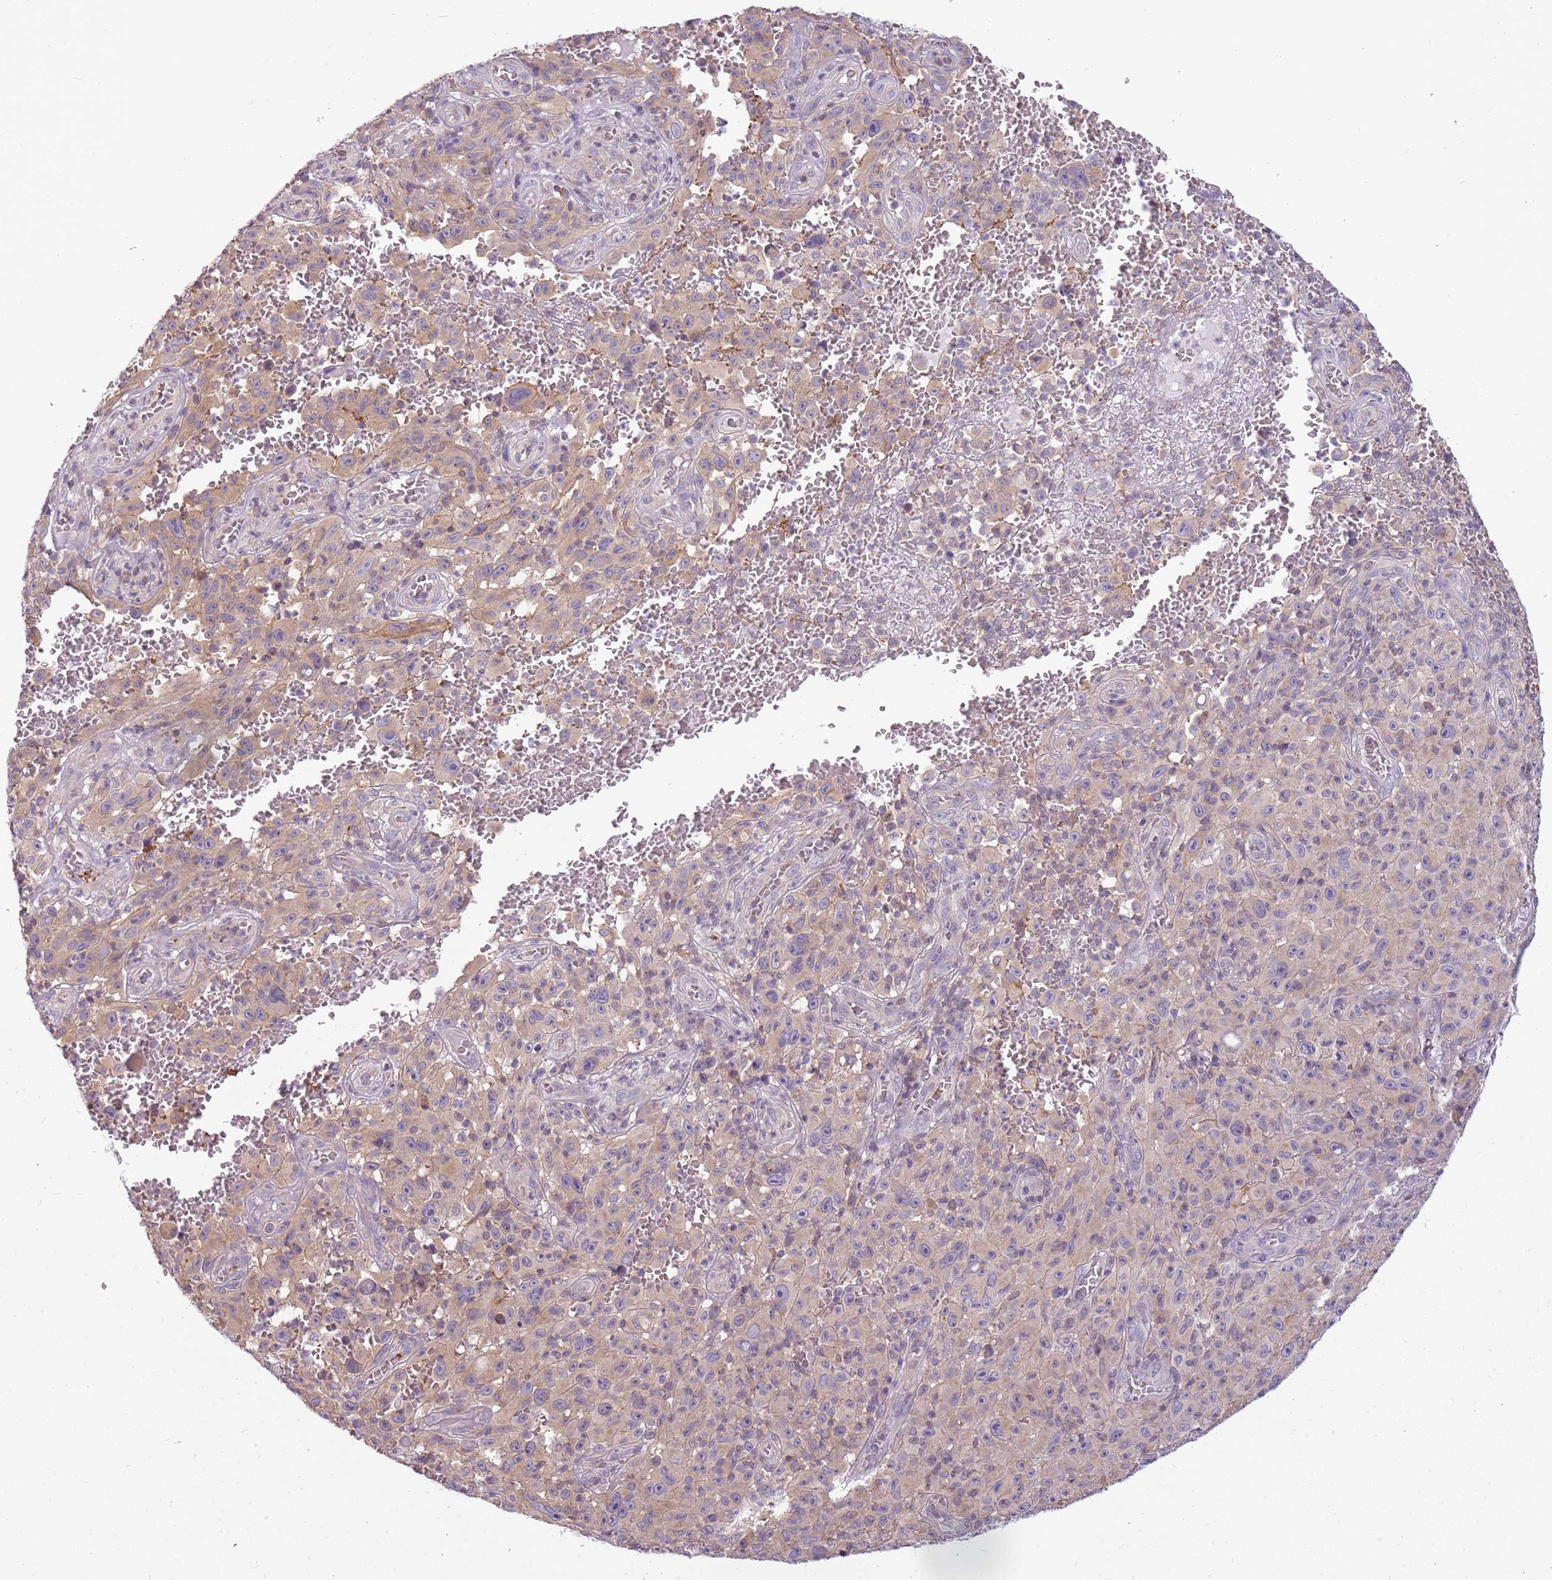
{"staining": {"intensity": "weak", "quantity": ">75%", "location": "cytoplasmic/membranous"}, "tissue": "melanoma", "cell_type": "Tumor cells", "image_type": "cancer", "snomed": [{"axis": "morphology", "description": "Malignant melanoma, NOS"}, {"axis": "topography", "description": "Skin"}], "caption": "Protein analysis of melanoma tissue shows weak cytoplasmic/membranous staining in about >75% of tumor cells.", "gene": "CAPN7", "patient": {"sex": "female", "age": 82}}